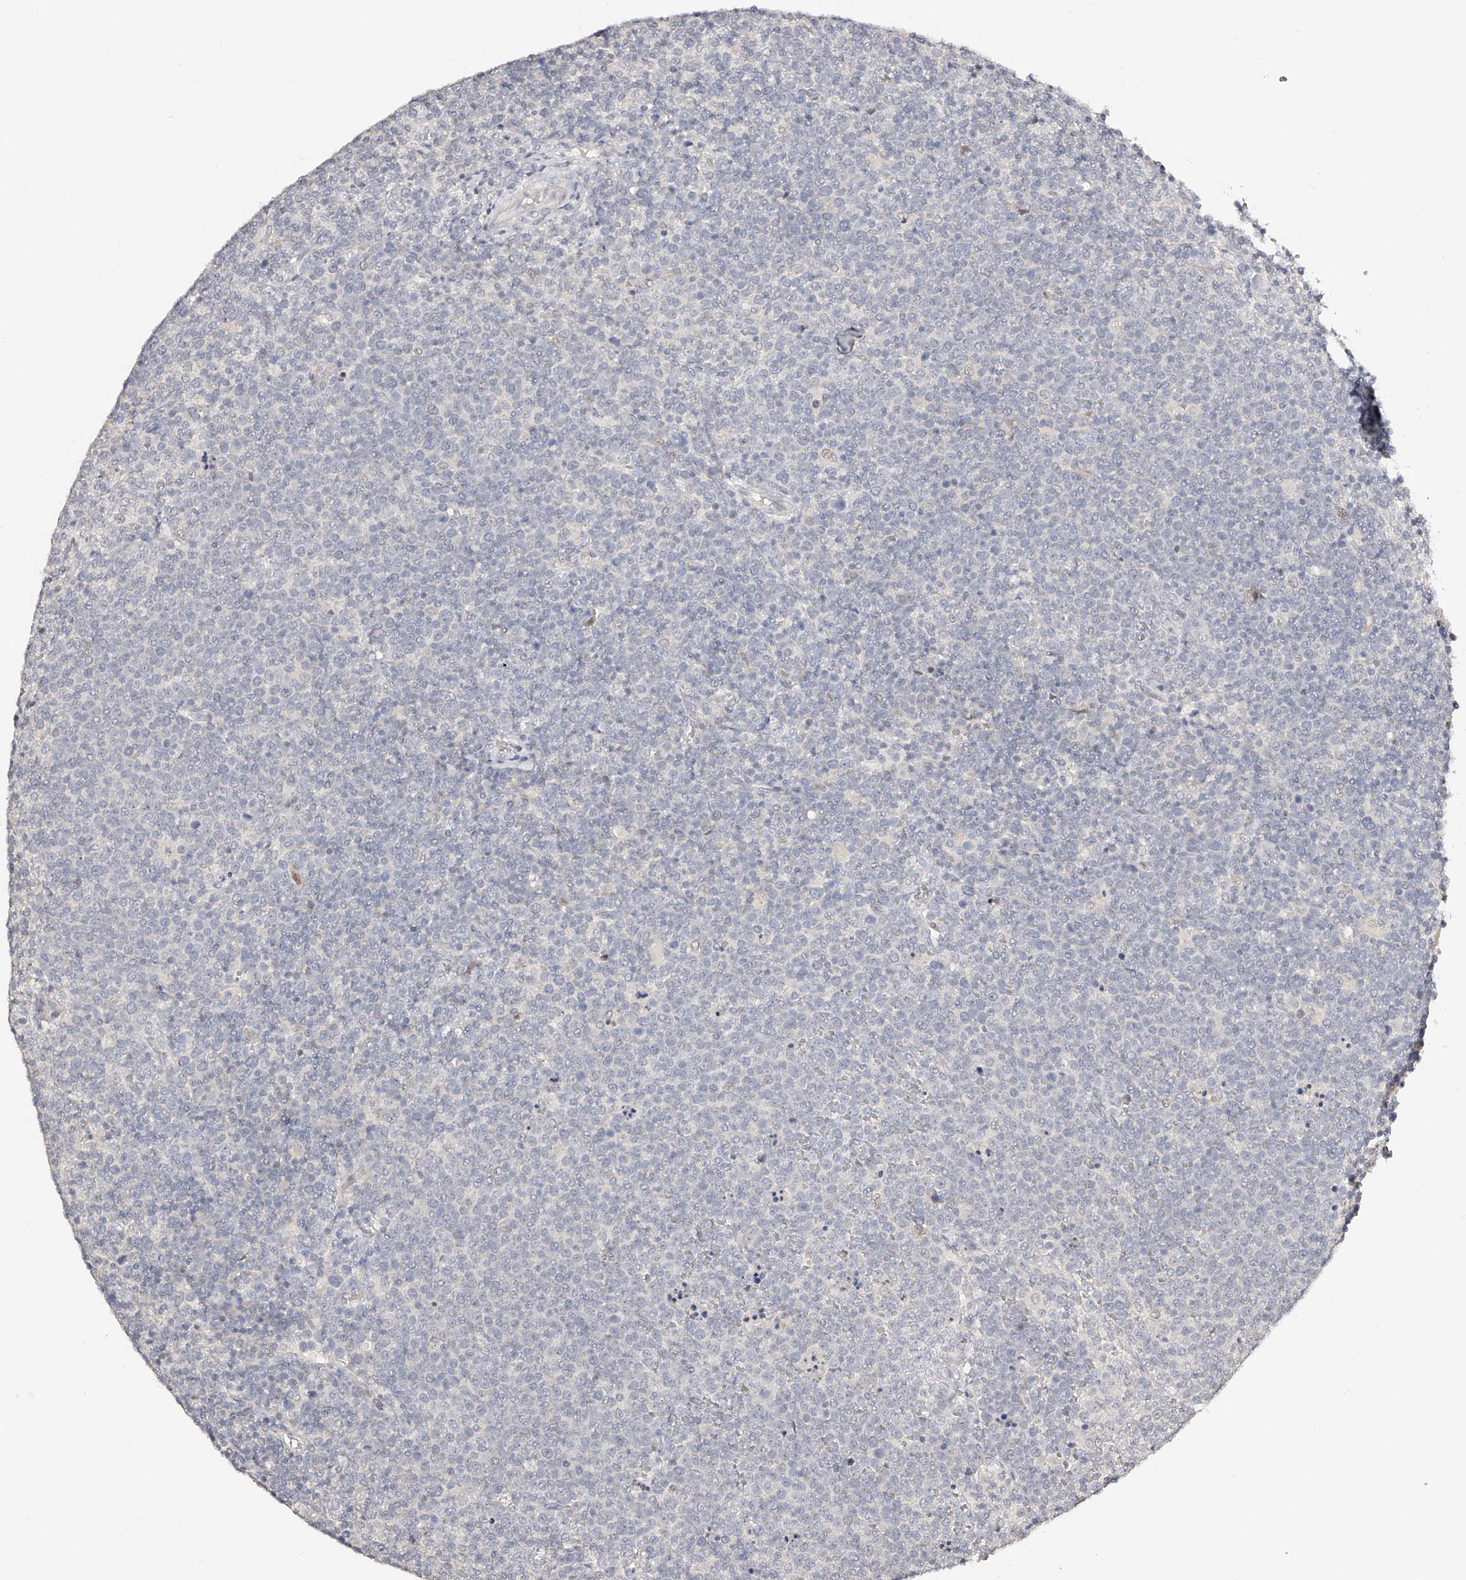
{"staining": {"intensity": "negative", "quantity": "none", "location": "none"}, "tissue": "lymphoma", "cell_type": "Tumor cells", "image_type": "cancer", "snomed": [{"axis": "morphology", "description": "Malignant lymphoma, non-Hodgkin's type, High grade"}, {"axis": "topography", "description": "Lymph node"}], "caption": "Lymphoma stained for a protein using immunohistochemistry (IHC) displays no staining tumor cells.", "gene": "ZNF789", "patient": {"sex": "male", "age": 61}}